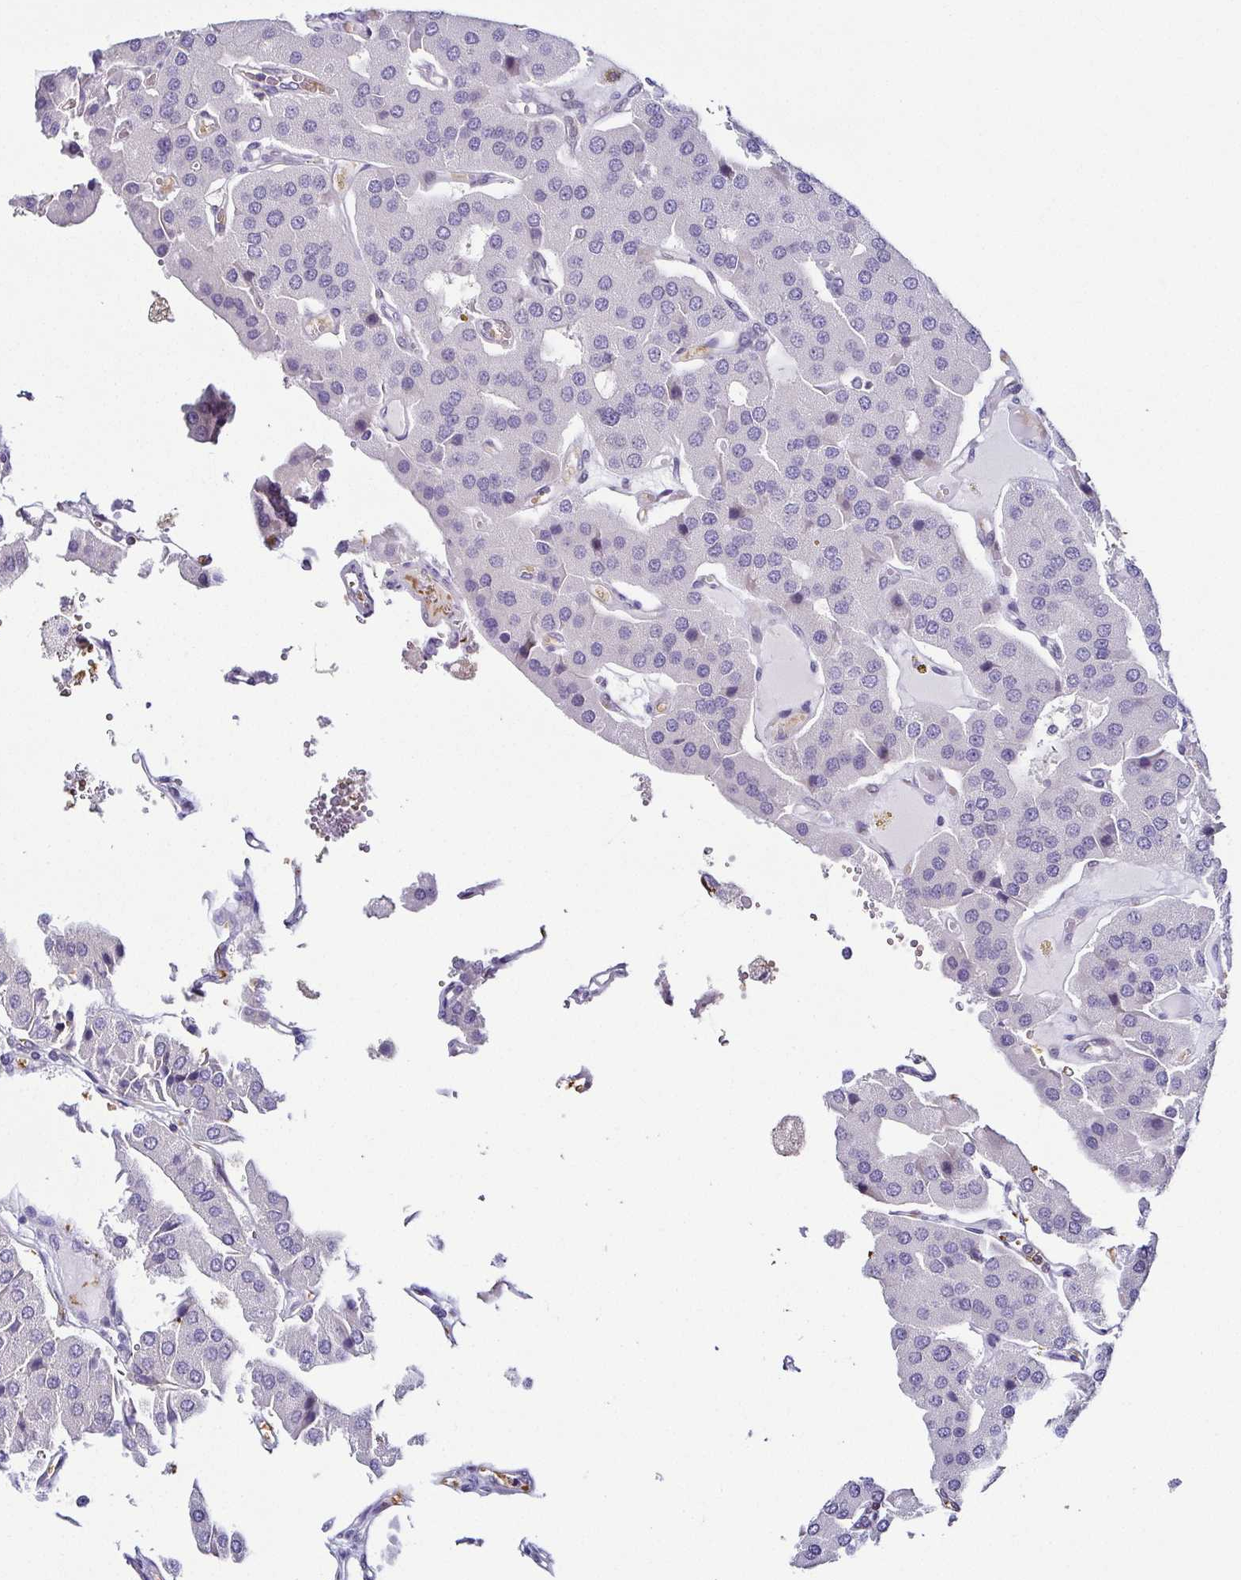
{"staining": {"intensity": "negative", "quantity": "none", "location": "none"}, "tissue": "parathyroid gland", "cell_type": "Glandular cells", "image_type": "normal", "snomed": [{"axis": "morphology", "description": "Normal tissue, NOS"}, {"axis": "morphology", "description": "Adenoma, NOS"}, {"axis": "topography", "description": "Parathyroid gland"}], "caption": "Protein analysis of benign parathyroid gland reveals no significant staining in glandular cells. (DAB (3,3'-diaminobenzidine) IHC visualized using brightfield microscopy, high magnification).", "gene": "FAM162B", "patient": {"sex": "female", "age": 86}}